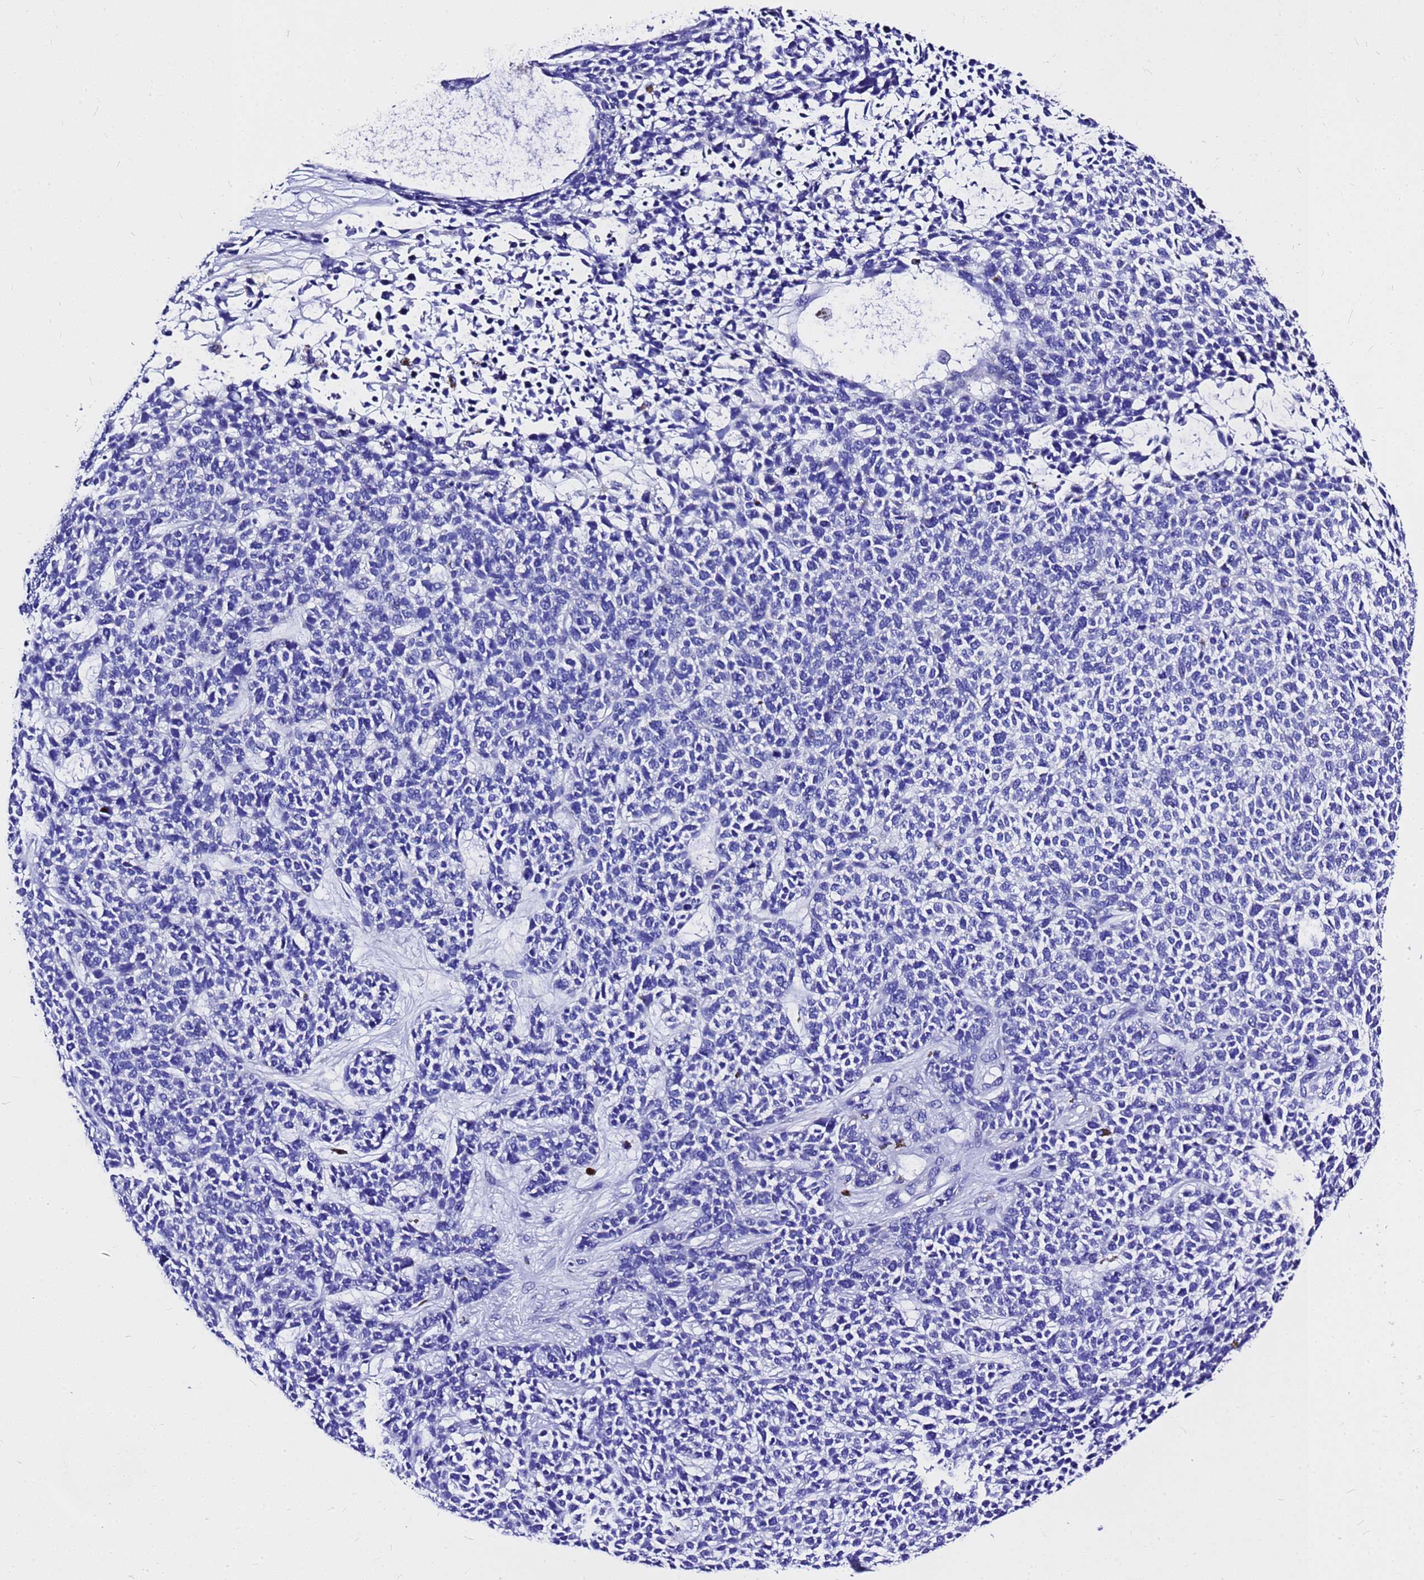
{"staining": {"intensity": "negative", "quantity": "none", "location": "none"}, "tissue": "skin cancer", "cell_type": "Tumor cells", "image_type": "cancer", "snomed": [{"axis": "morphology", "description": "Basal cell carcinoma"}, {"axis": "topography", "description": "Skin"}], "caption": "IHC image of skin cancer (basal cell carcinoma) stained for a protein (brown), which shows no expression in tumor cells.", "gene": "HERC4", "patient": {"sex": "female", "age": 84}}